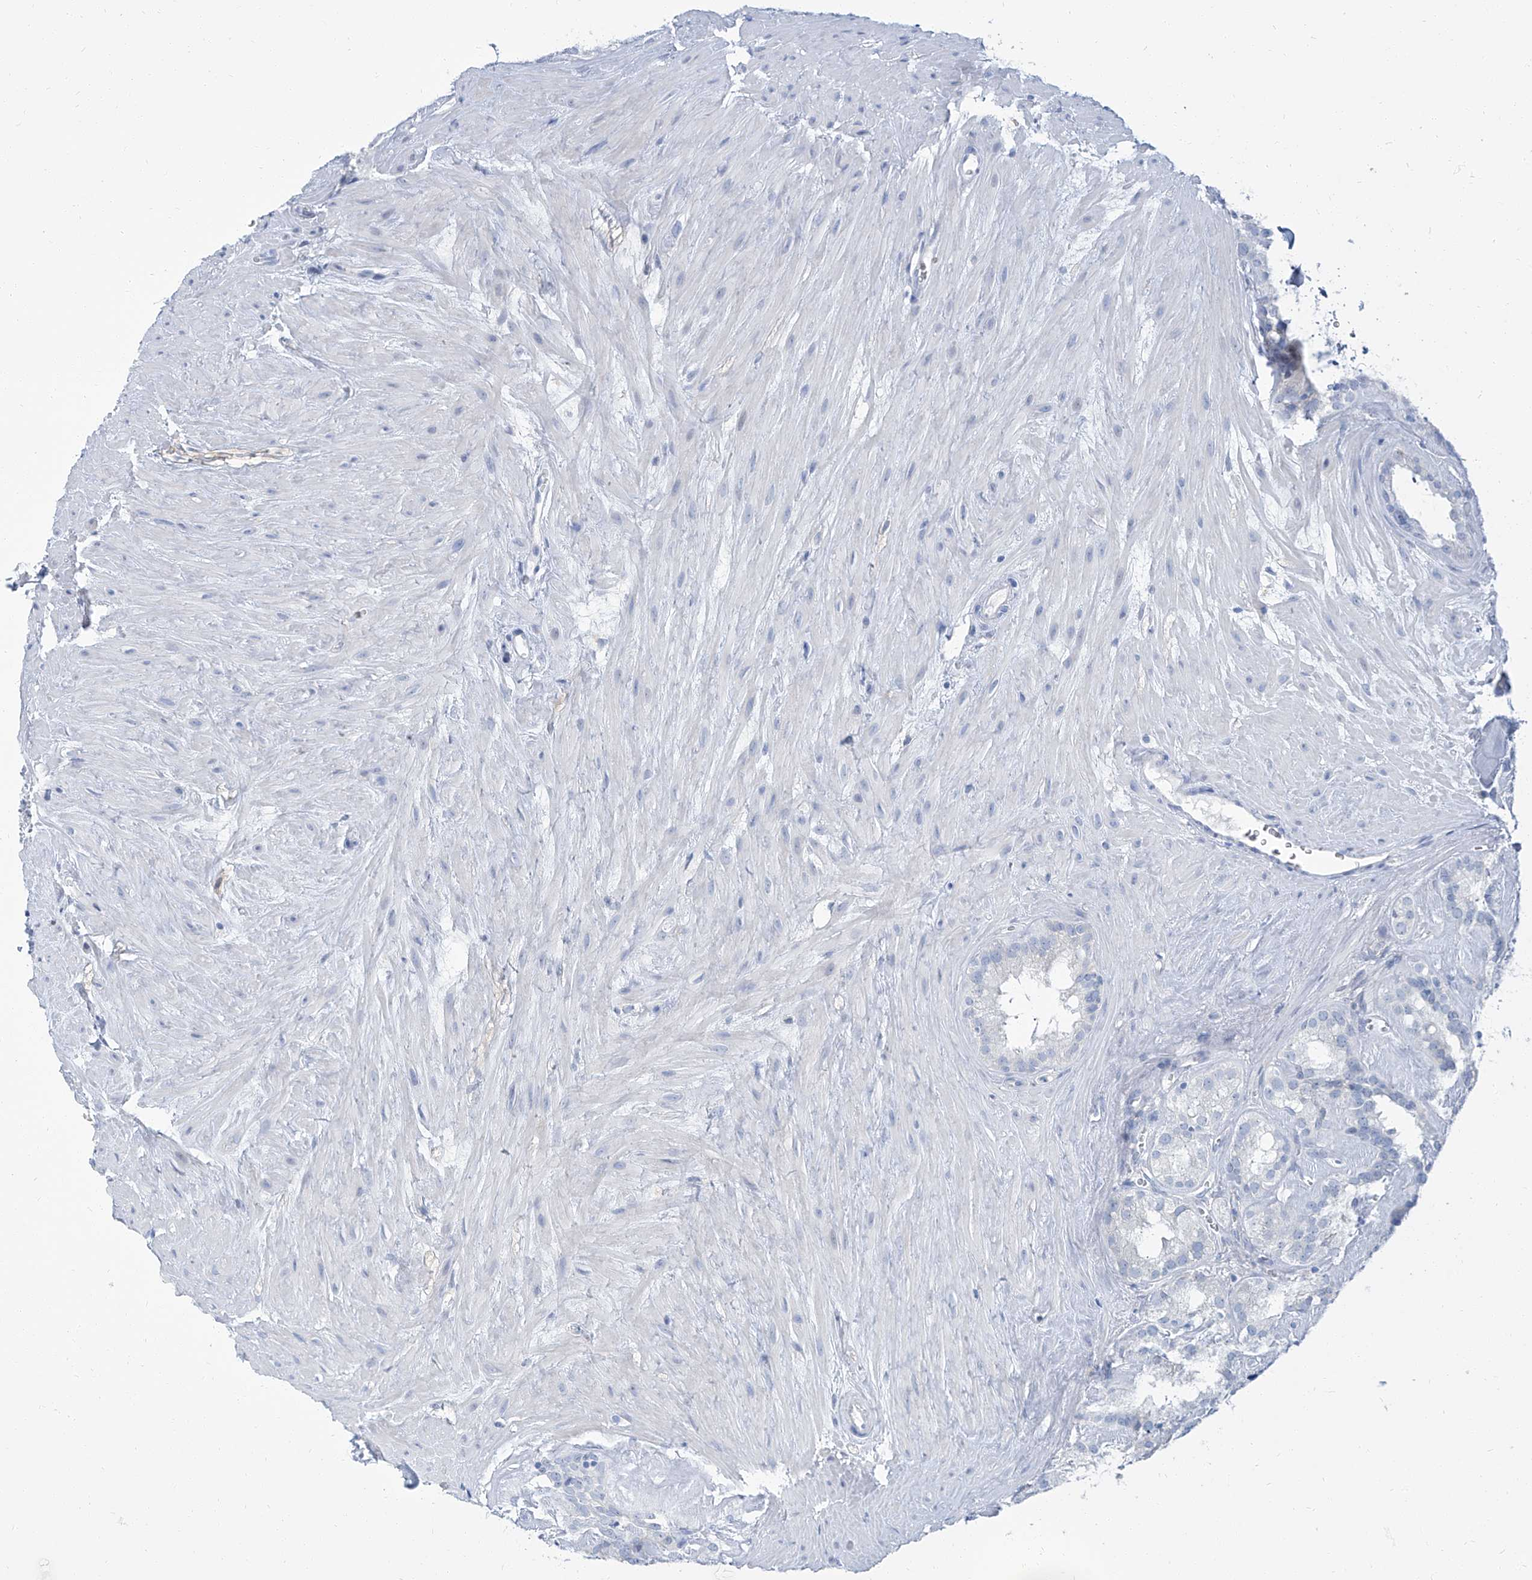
{"staining": {"intensity": "negative", "quantity": "none", "location": "none"}, "tissue": "seminal vesicle", "cell_type": "Glandular cells", "image_type": "normal", "snomed": [{"axis": "morphology", "description": "Normal tissue, NOS"}, {"axis": "topography", "description": "Prostate"}, {"axis": "topography", "description": "Seminal veicle"}], "caption": "The histopathology image reveals no staining of glandular cells in benign seminal vesicle.", "gene": "TXLNB", "patient": {"sex": "male", "age": 59}}